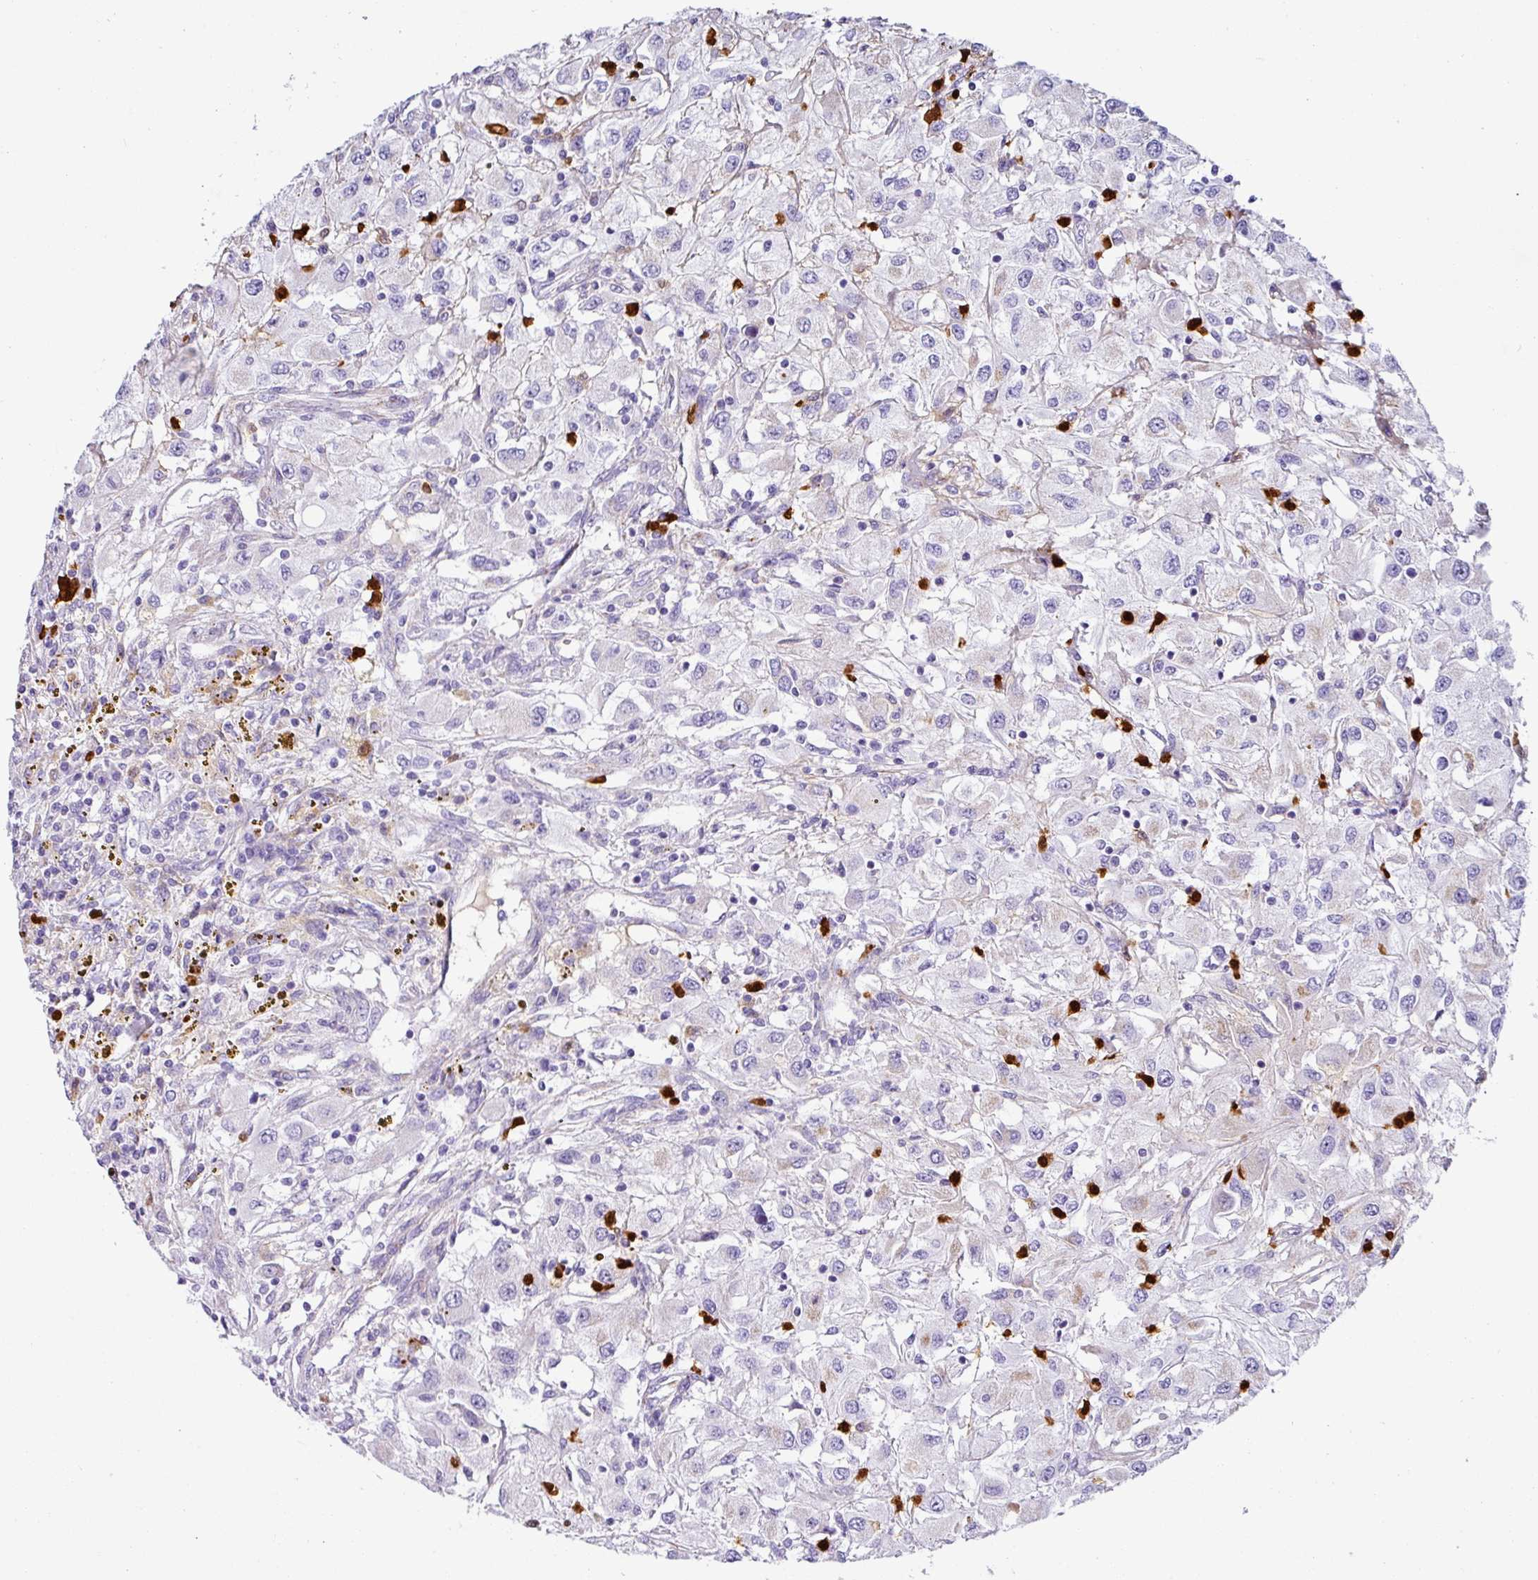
{"staining": {"intensity": "negative", "quantity": "none", "location": "none"}, "tissue": "renal cancer", "cell_type": "Tumor cells", "image_type": "cancer", "snomed": [{"axis": "morphology", "description": "Adenocarcinoma, NOS"}, {"axis": "topography", "description": "Kidney"}], "caption": "IHC histopathology image of neoplastic tissue: human renal adenocarcinoma stained with DAB shows no significant protein expression in tumor cells.", "gene": "SH2D3C", "patient": {"sex": "female", "age": 67}}